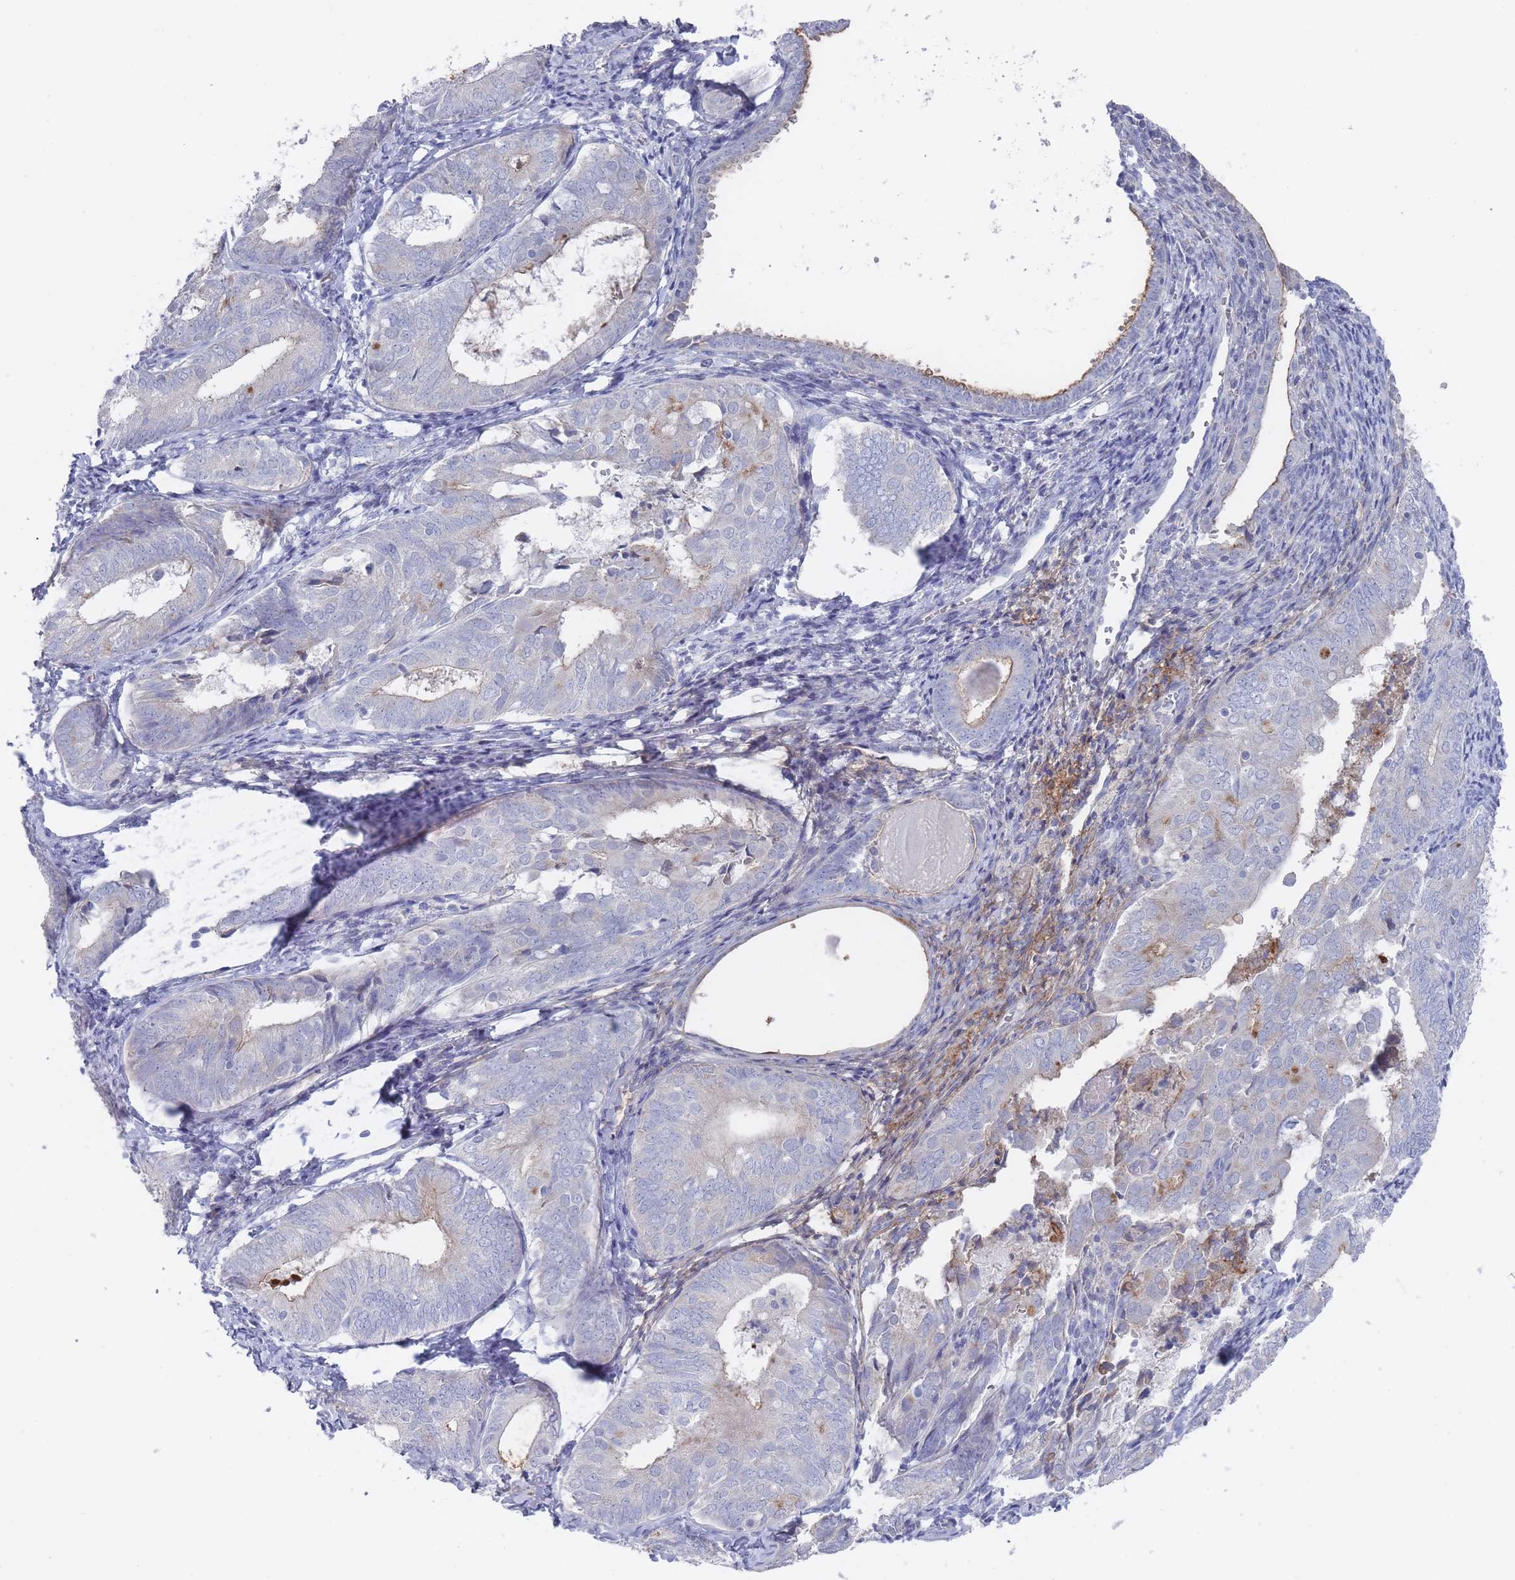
{"staining": {"intensity": "negative", "quantity": "none", "location": "none"}, "tissue": "endometrial cancer", "cell_type": "Tumor cells", "image_type": "cancer", "snomed": [{"axis": "morphology", "description": "Adenocarcinoma, NOS"}, {"axis": "topography", "description": "Endometrium"}], "caption": "Image shows no significant protein positivity in tumor cells of endometrial cancer.", "gene": "PIGU", "patient": {"sex": "female", "age": 87}}